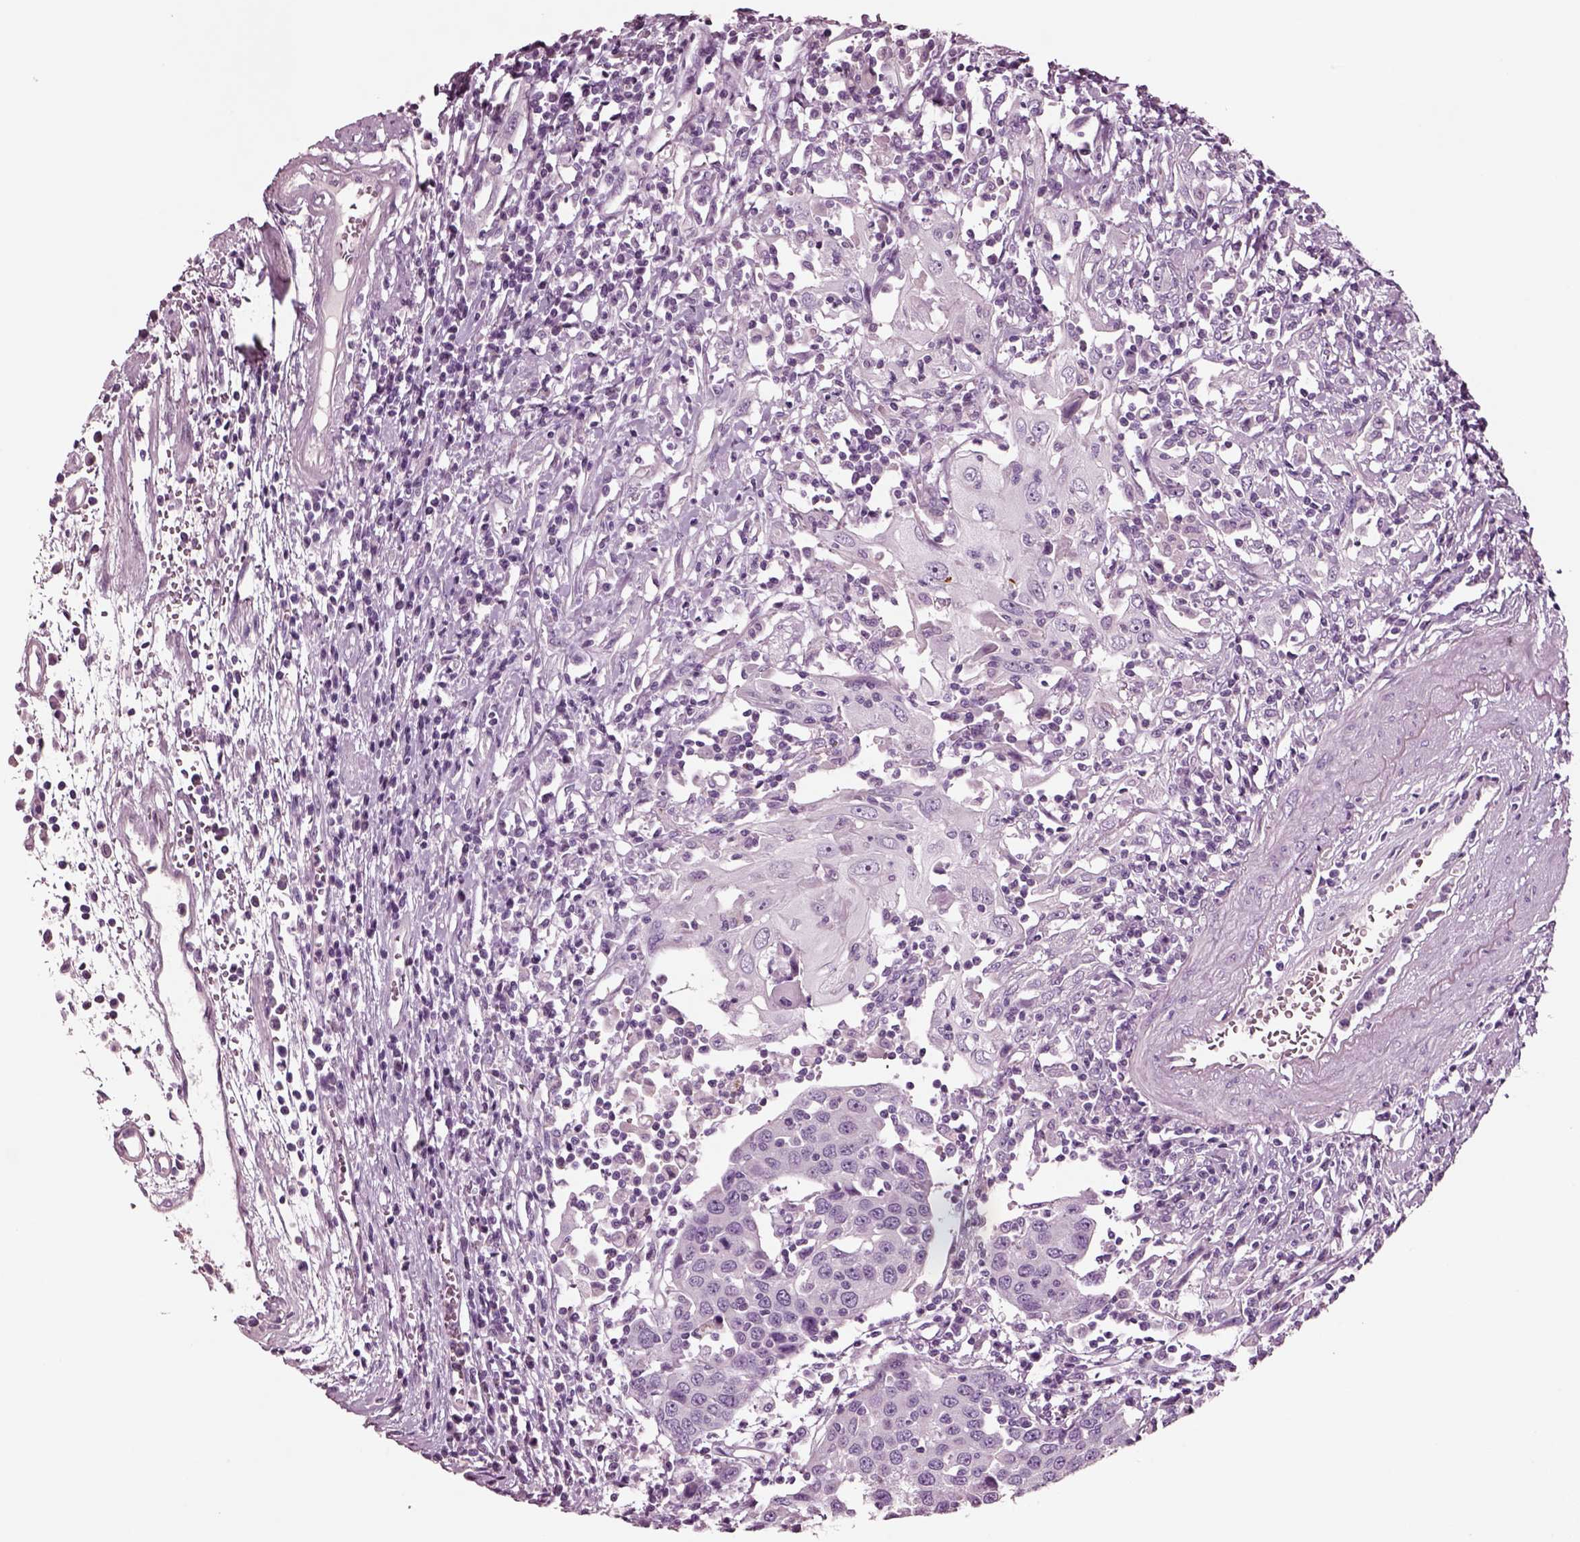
{"staining": {"intensity": "negative", "quantity": "none", "location": "none"}, "tissue": "urothelial cancer", "cell_type": "Tumor cells", "image_type": "cancer", "snomed": [{"axis": "morphology", "description": "Urothelial carcinoma, High grade"}, {"axis": "topography", "description": "Urinary bladder"}], "caption": "Immunohistochemistry (IHC) of high-grade urothelial carcinoma shows no staining in tumor cells.", "gene": "NMRK2", "patient": {"sex": "female", "age": 85}}